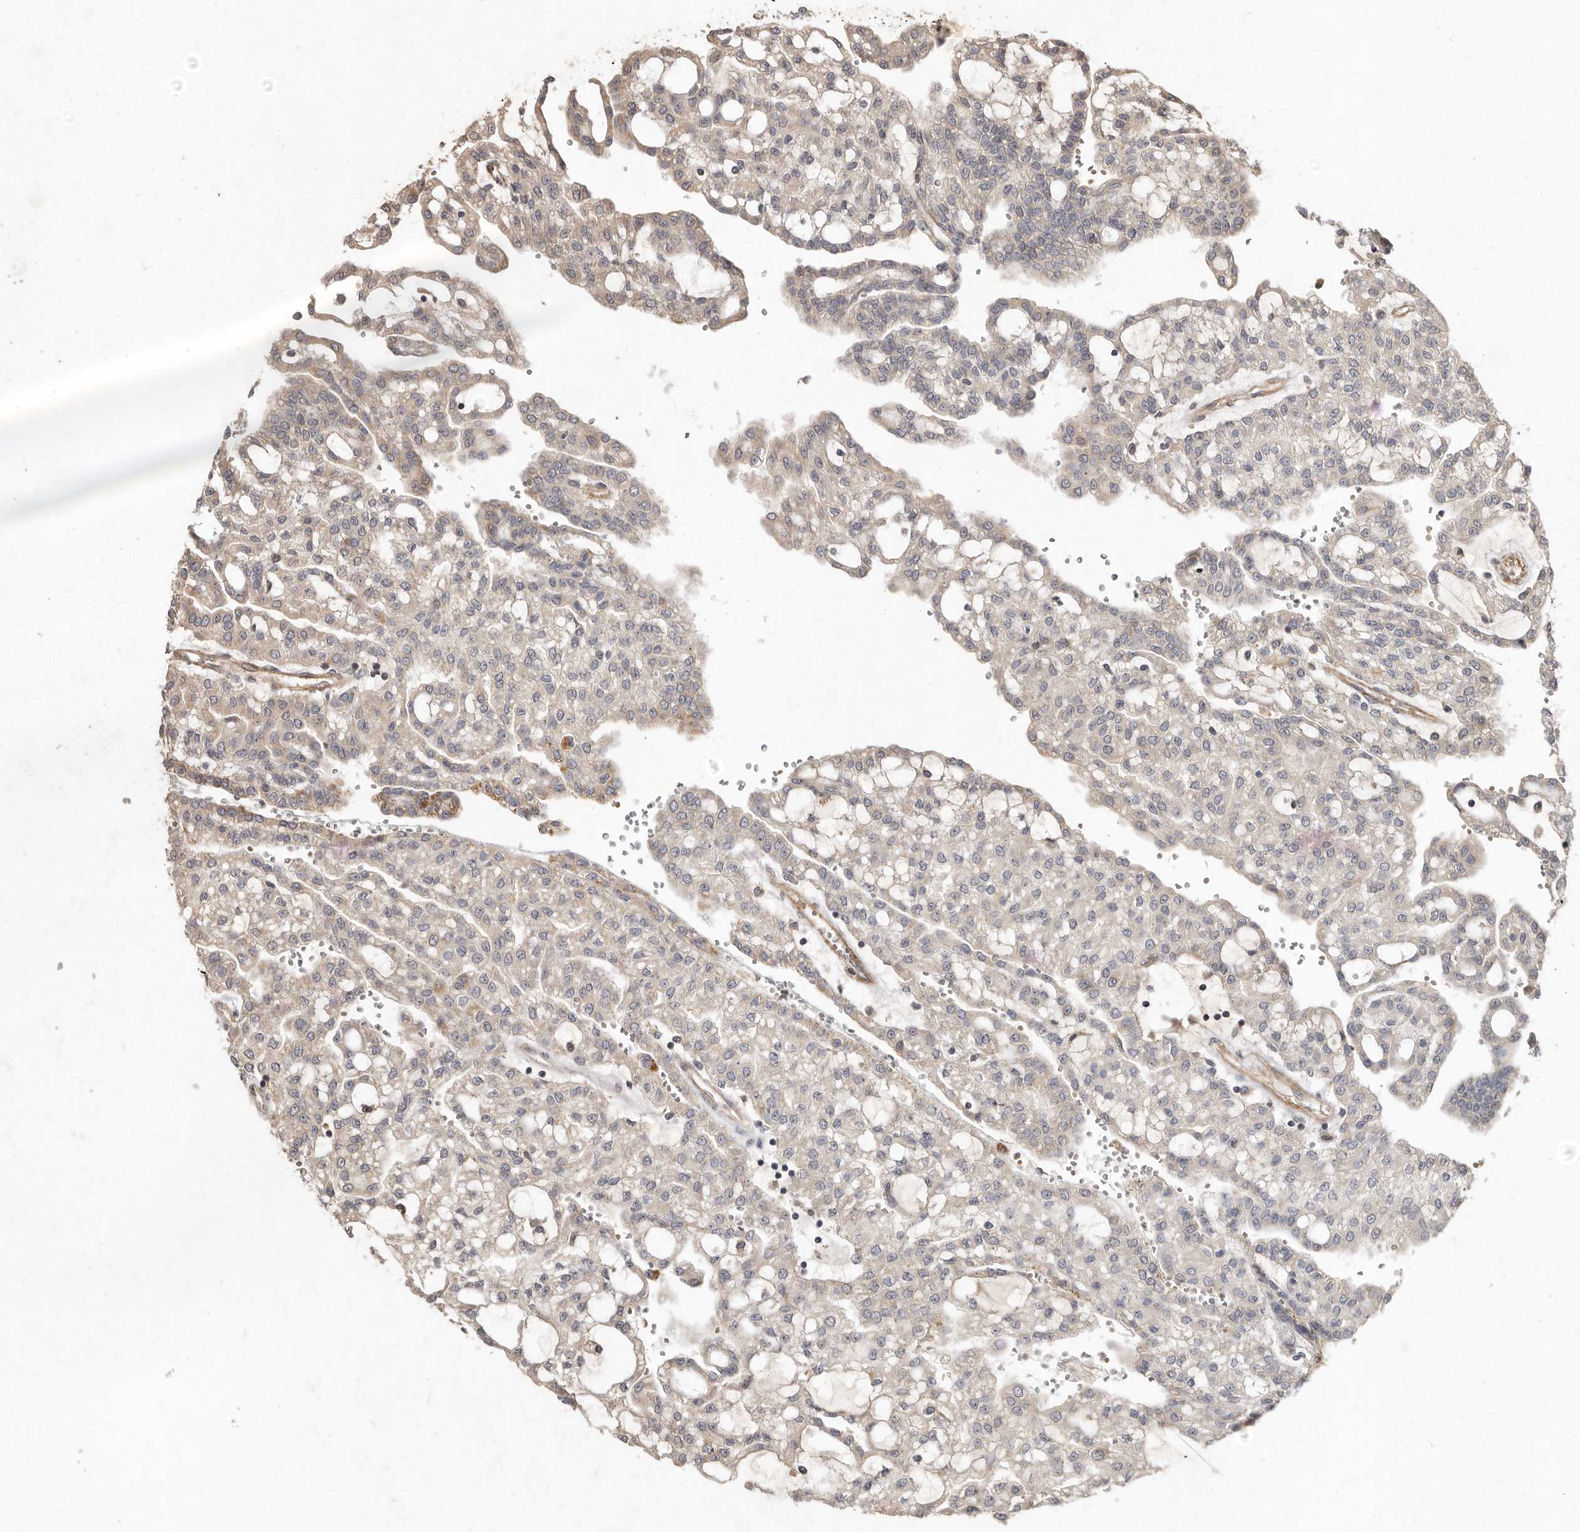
{"staining": {"intensity": "weak", "quantity": "<25%", "location": "cytoplasmic/membranous"}, "tissue": "renal cancer", "cell_type": "Tumor cells", "image_type": "cancer", "snomed": [{"axis": "morphology", "description": "Adenocarcinoma, NOS"}, {"axis": "topography", "description": "Kidney"}], "caption": "Immunohistochemistry (IHC) of human renal adenocarcinoma reveals no staining in tumor cells.", "gene": "SEMA3A", "patient": {"sex": "male", "age": 63}}